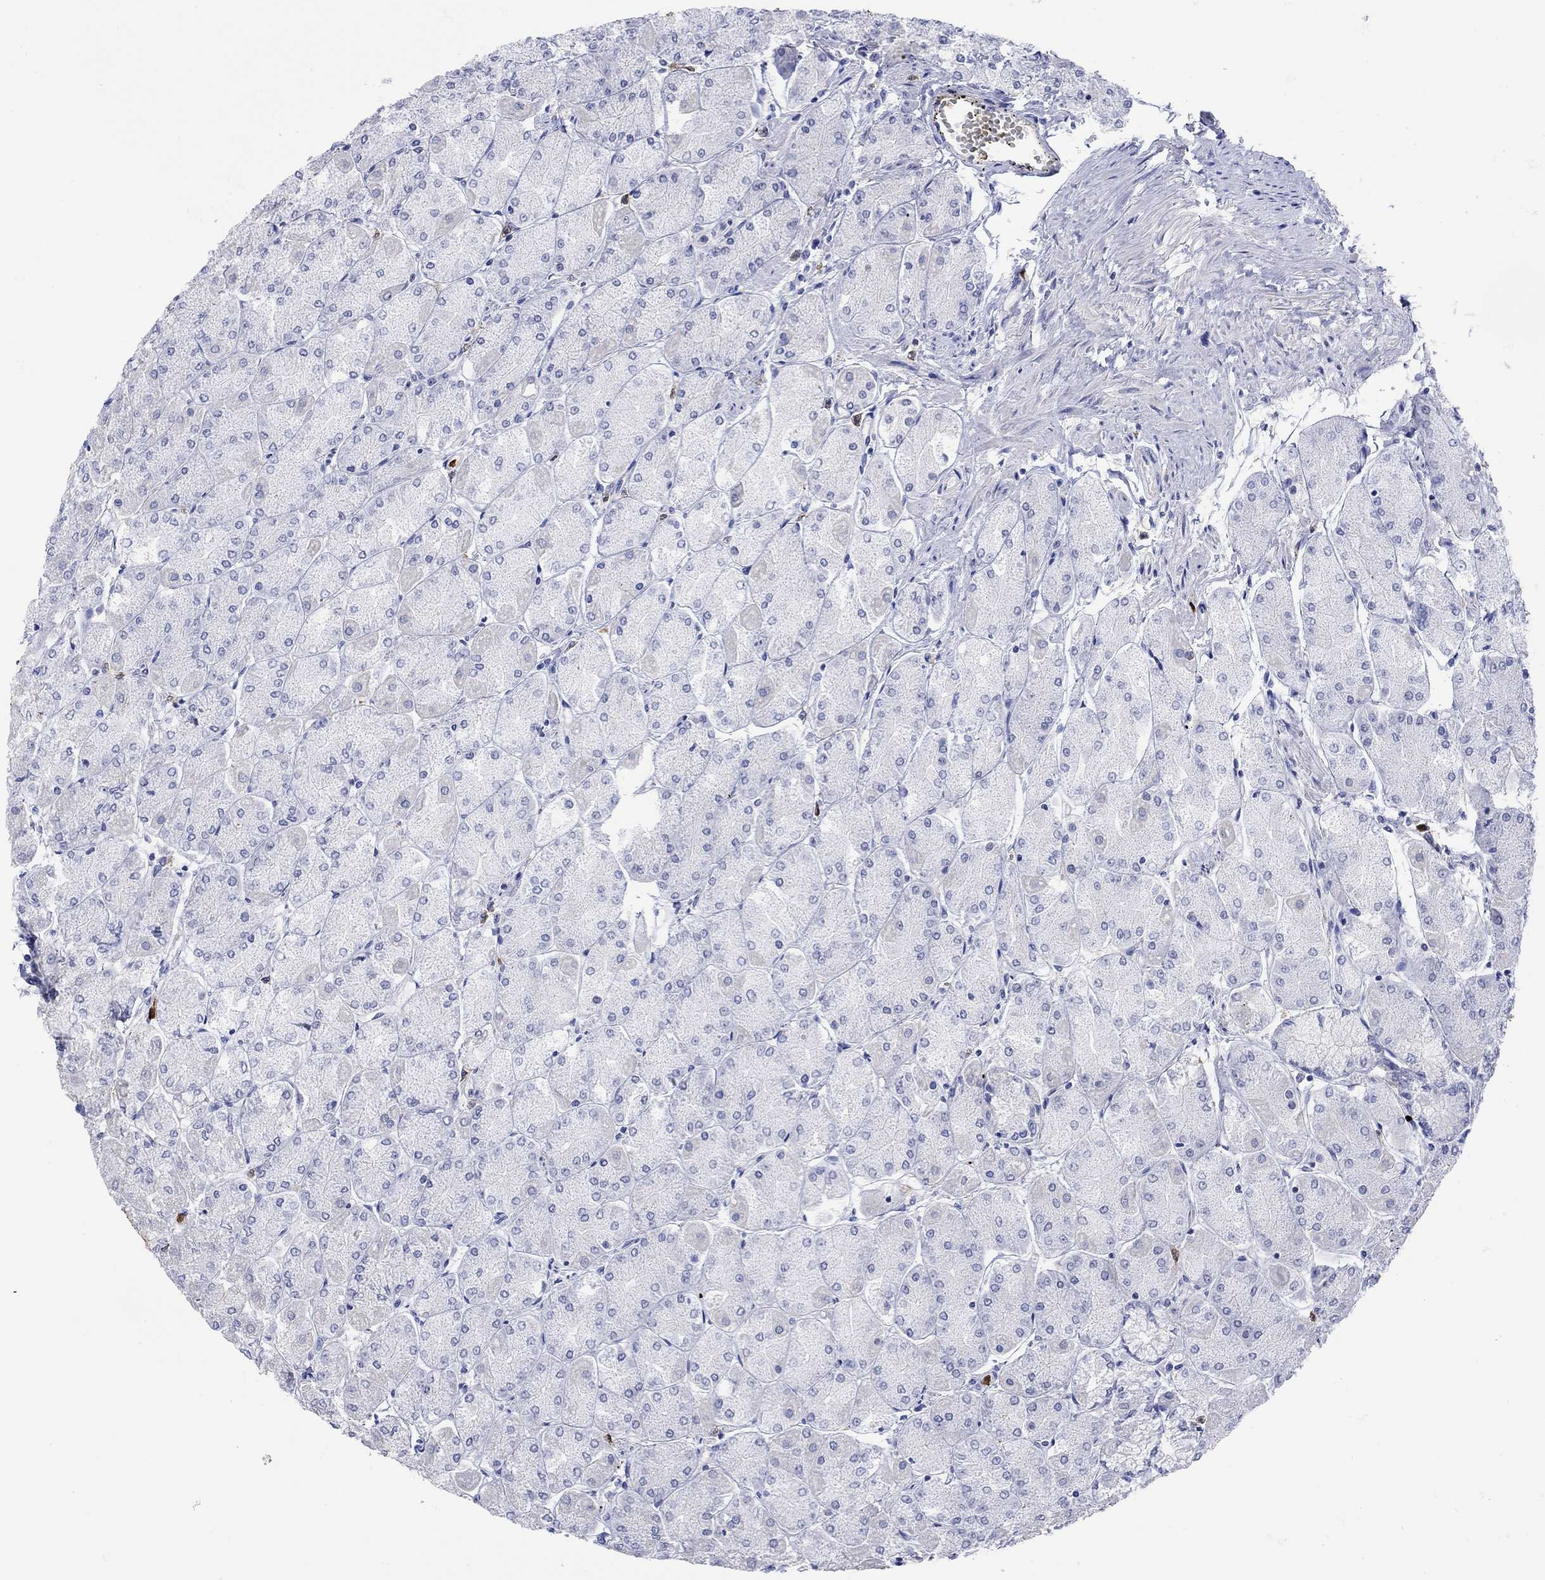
{"staining": {"intensity": "weak", "quantity": "<25%", "location": "cytoplasmic/membranous"}, "tissue": "stomach", "cell_type": "Glandular cells", "image_type": "normal", "snomed": [{"axis": "morphology", "description": "Normal tissue, NOS"}, {"axis": "topography", "description": "Stomach, upper"}], "caption": "The image displays no staining of glandular cells in normal stomach.", "gene": "LINGO3", "patient": {"sex": "male", "age": 60}}